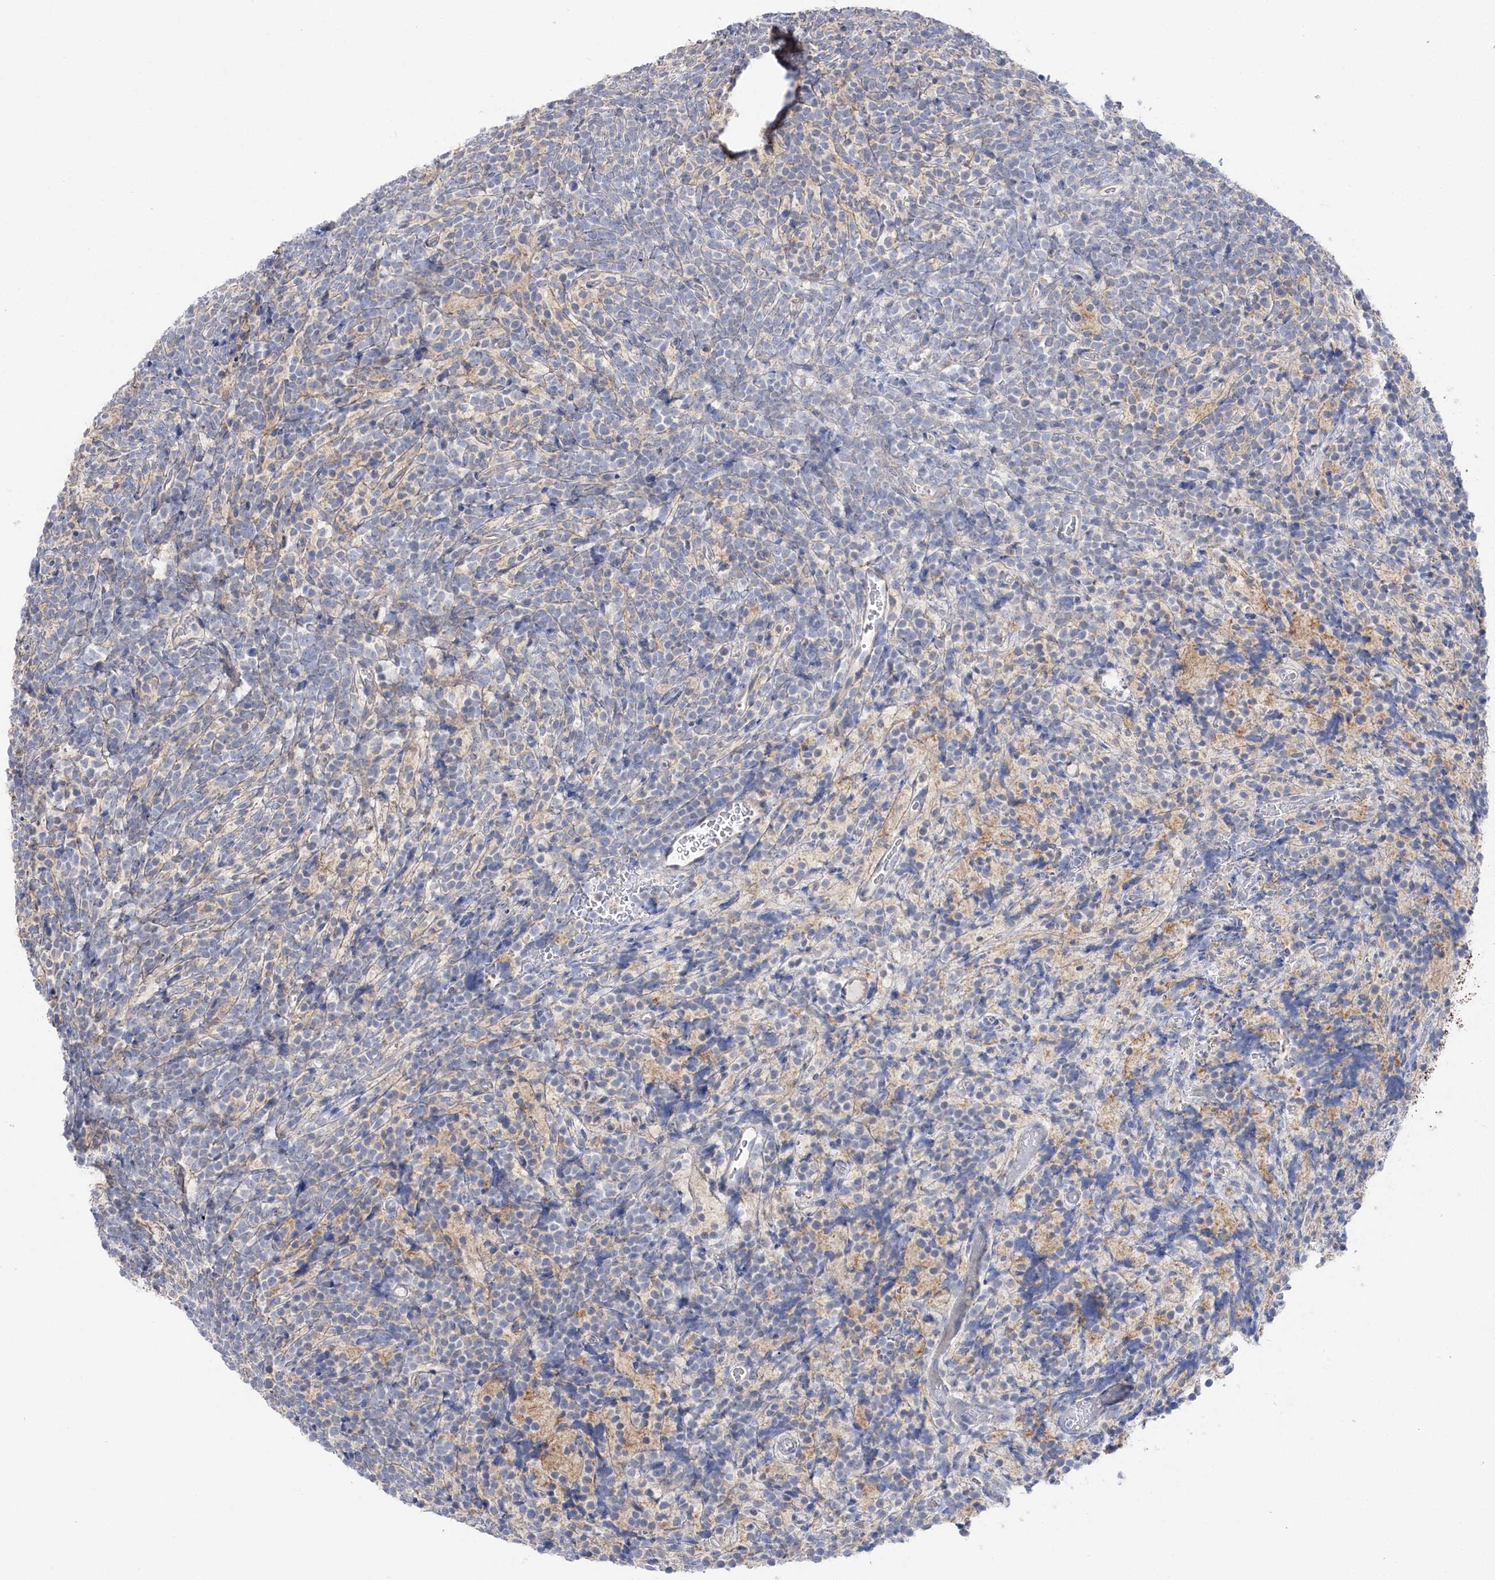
{"staining": {"intensity": "negative", "quantity": "none", "location": "none"}, "tissue": "glioma", "cell_type": "Tumor cells", "image_type": "cancer", "snomed": [{"axis": "morphology", "description": "Glioma, malignant, Low grade"}, {"axis": "topography", "description": "Brain"}], "caption": "Glioma was stained to show a protein in brown. There is no significant positivity in tumor cells. (Immunohistochemistry (ihc), brightfield microscopy, high magnification).", "gene": "MMADHC", "patient": {"sex": "female", "age": 1}}